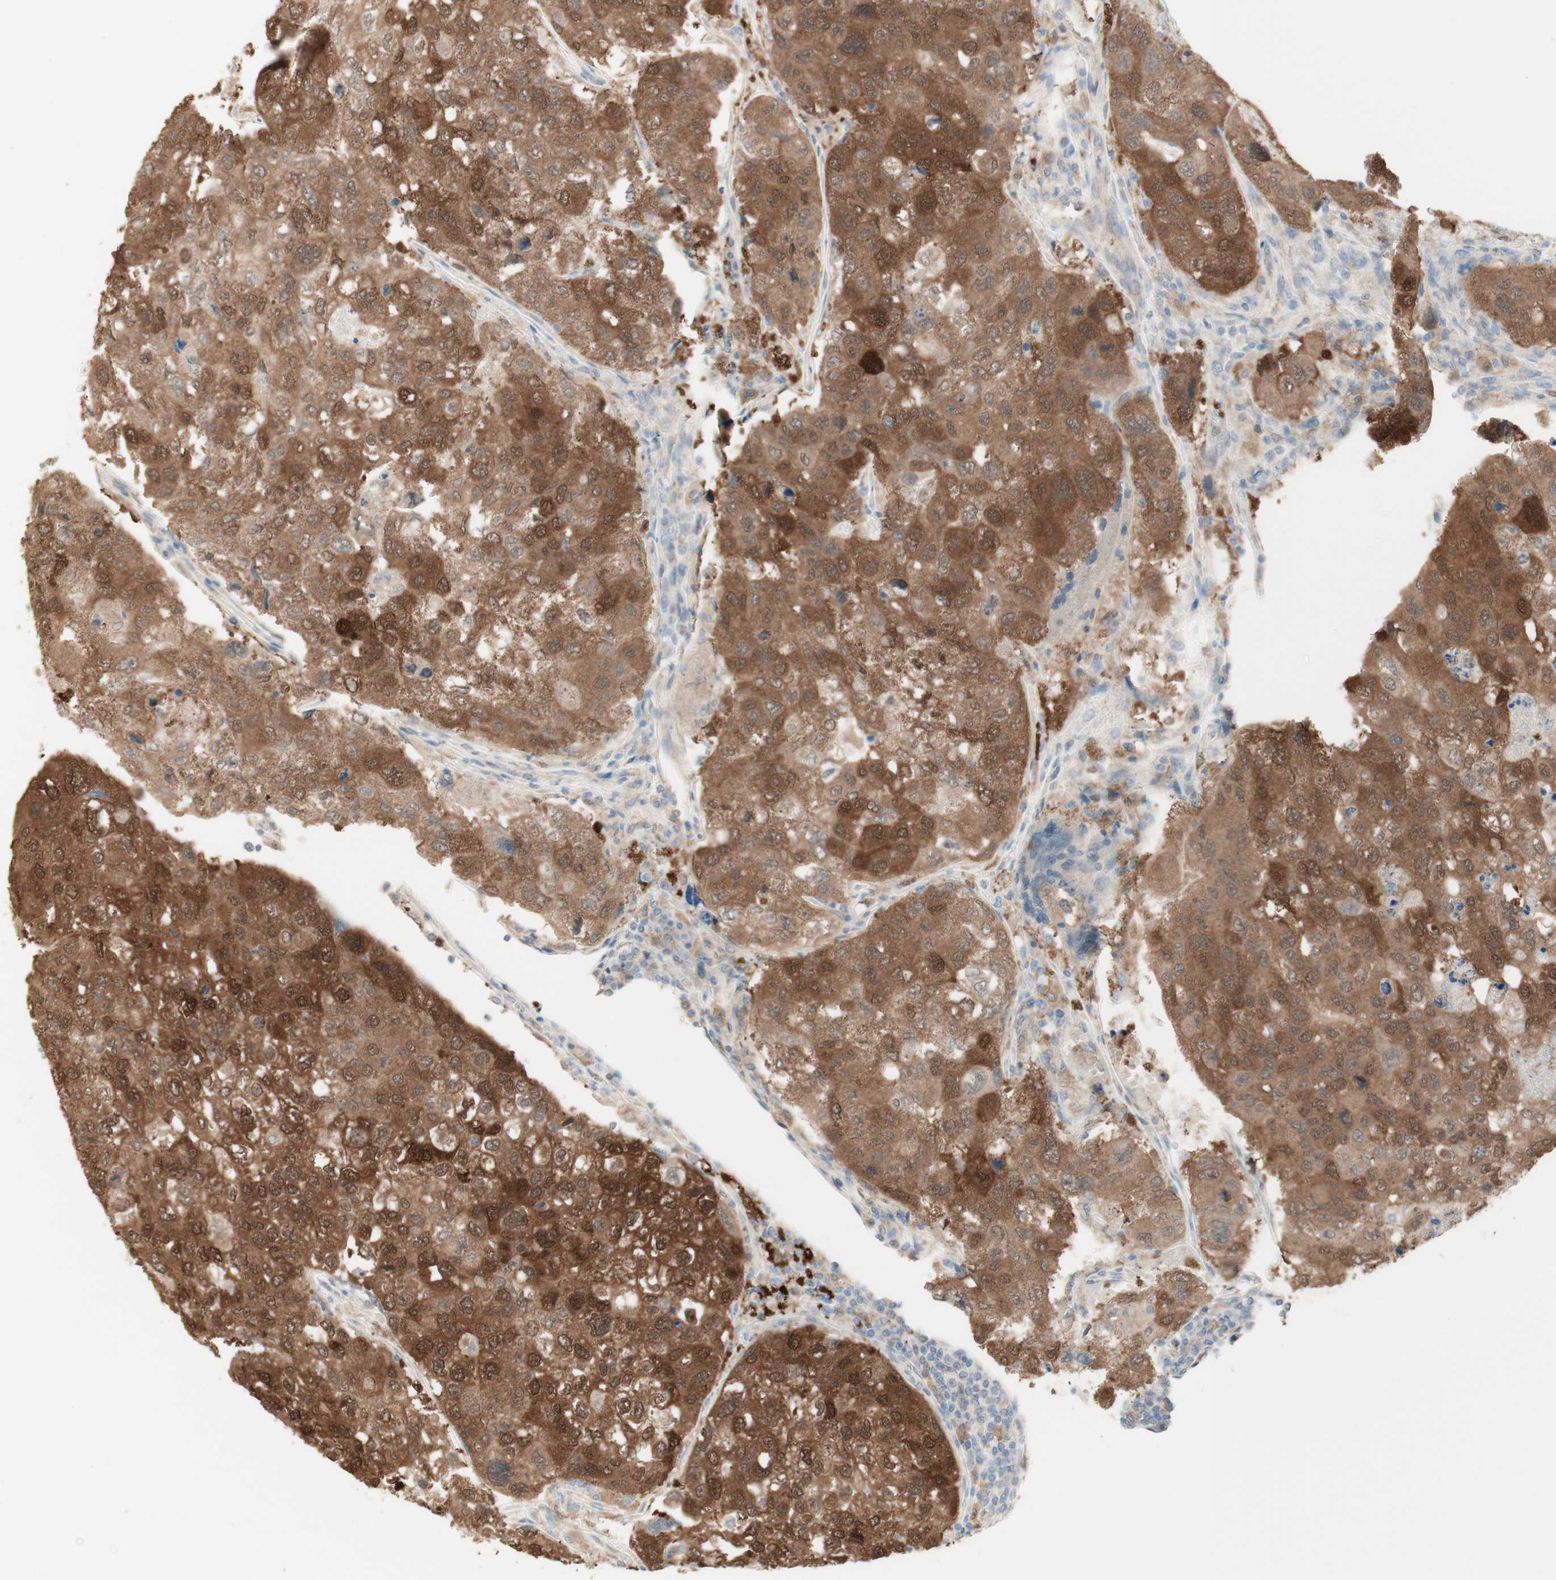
{"staining": {"intensity": "moderate", "quantity": ">75%", "location": "cytoplasmic/membranous"}, "tissue": "urothelial cancer", "cell_type": "Tumor cells", "image_type": "cancer", "snomed": [{"axis": "morphology", "description": "Urothelial carcinoma, High grade"}, {"axis": "topography", "description": "Lymph node"}, {"axis": "topography", "description": "Urinary bladder"}], "caption": "Immunohistochemistry (IHC) histopathology image of neoplastic tissue: human high-grade urothelial carcinoma stained using immunohistochemistry demonstrates medium levels of moderate protein expression localized specifically in the cytoplasmic/membranous of tumor cells, appearing as a cytoplasmic/membranous brown color.", "gene": "COMT", "patient": {"sex": "male", "age": 51}}